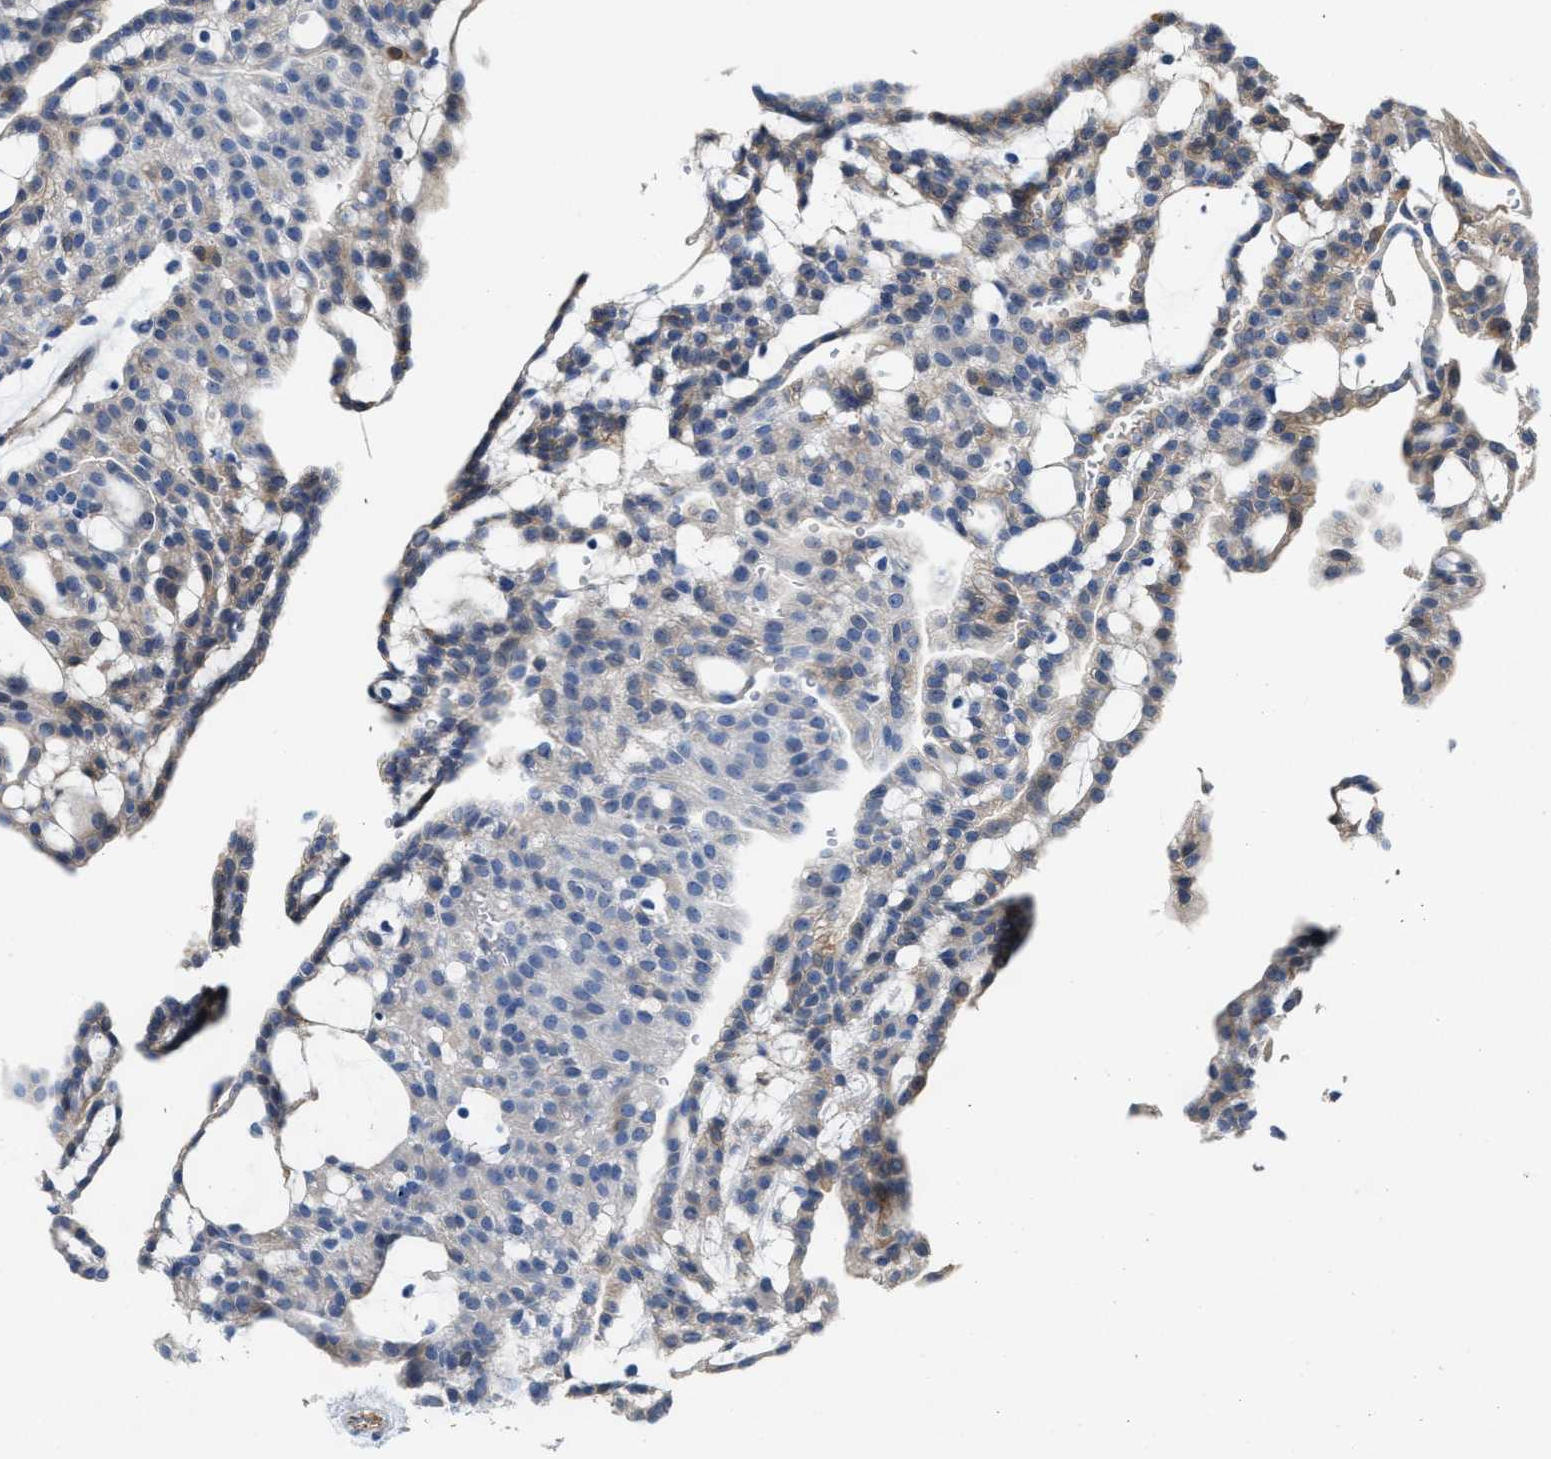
{"staining": {"intensity": "weak", "quantity": "25%-75%", "location": "cytoplasmic/membranous"}, "tissue": "renal cancer", "cell_type": "Tumor cells", "image_type": "cancer", "snomed": [{"axis": "morphology", "description": "Adenocarcinoma, NOS"}, {"axis": "topography", "description": "Kidney"}], "caption": "Renal adenocarcinoma was stained to show a protein in brown. There is low levels of weak cytoplasmic/membranous positivity in approximately 25%-75% of tumor cells.", "gene": "ASS1", "patient": {"sex": "male", "age": 63}}